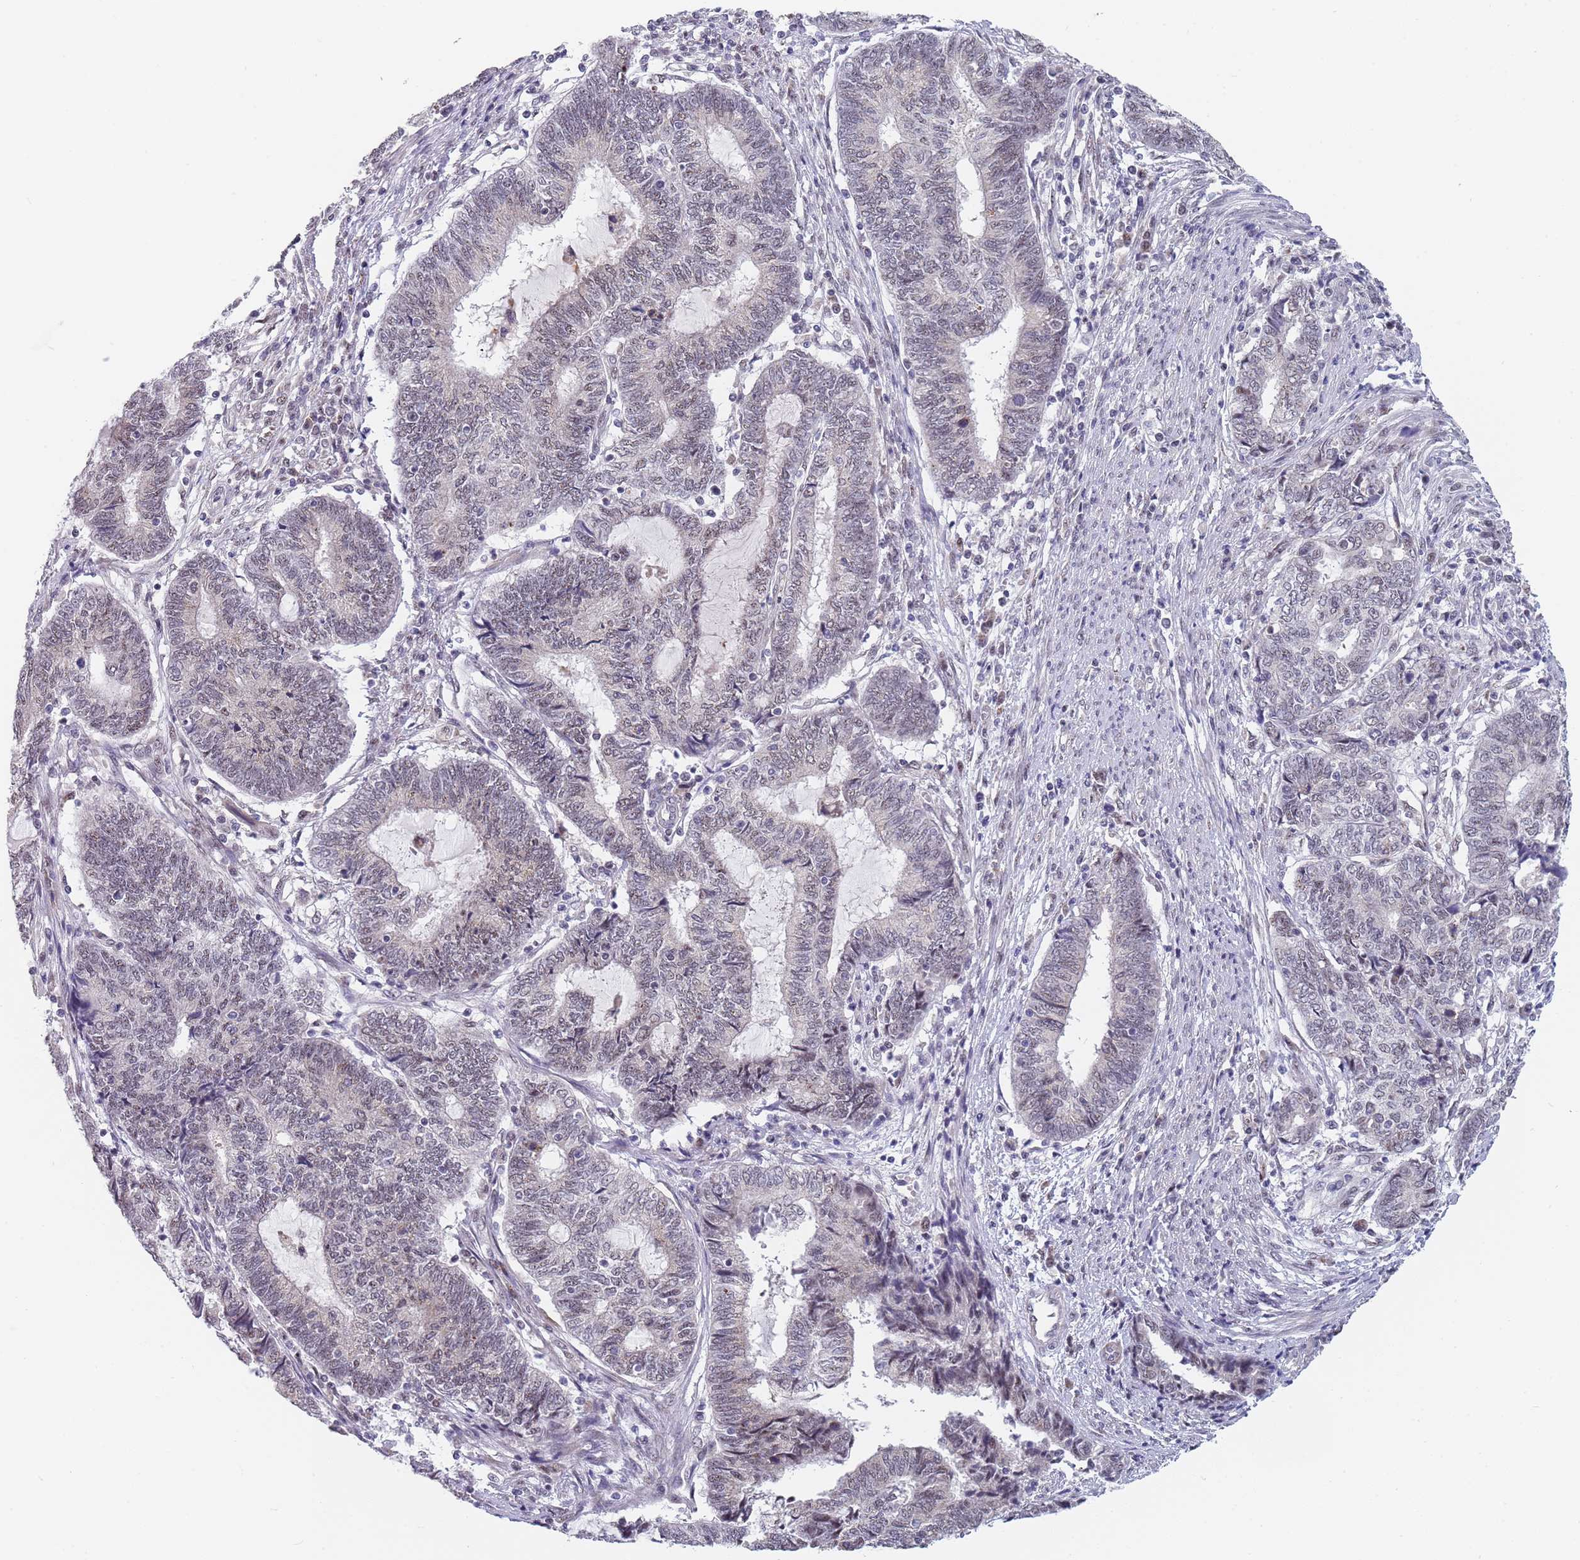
{"staining": {"intensity": "negative", "quantity": "none", "location": "none"}, "tissue": "endometrial cancer", "cell_type": "Tumor cells", "image_type": "cancer", "snomed": [{"axis": "morphology", "description": "Adenocarcinoma, NOS"}, {"axis": "topography", "description": "Uterus"}, {"axis": "topography", "description": "Endometrium"}], "caption": "Endometrial cancer (adenocarcinoma) stained for a protein using IHC displays no staining tumor cells.", "gene": "PLCL2", "patient": {"sex": "female", "age": 70}}